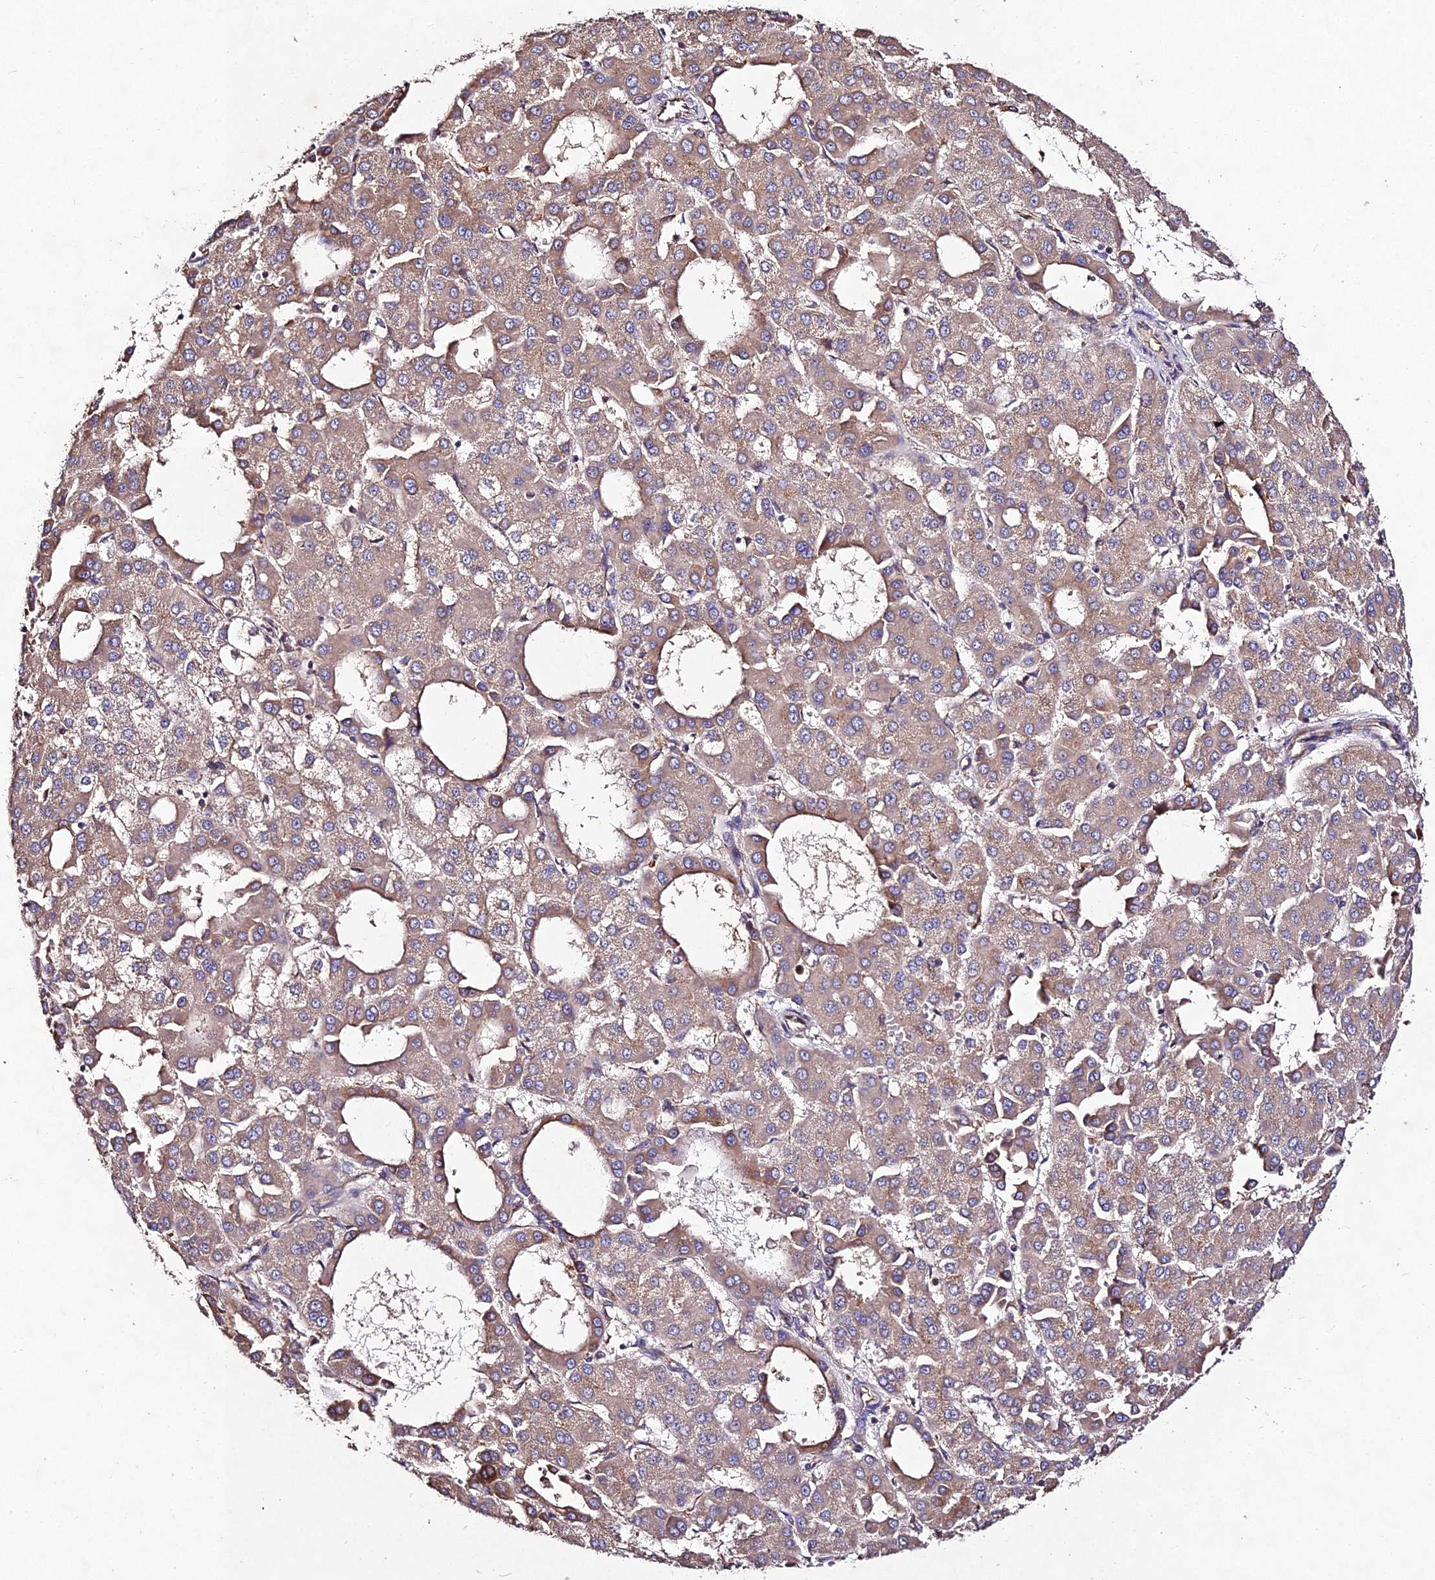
{"staining": {"intensity": "moderate", "quantity": ">75%", "location": "cytoplasmic/membranous"}, "tissue": "liver cancer", "cell_type": "Tumor cells", "image_type": "cancer", "snomed": [{"axis": "morphology", "description": "Carcinoma, Hepatocellular, NOS"}, {"axis": "topography", "description": "Liver"}], "caption": "A medium amount of moderate cytoplasmic/membranous expression is appreciated in approximately >75% of tumor cells in hepatocellular carcinoma (liver) tissue. The protein is stained brown, and the nuclei are stained in blue (DAB IHC with brightfield microscopy, high magnification).", "gene": "AP3M2", "patient": {"sex": "male", "age": 47}}